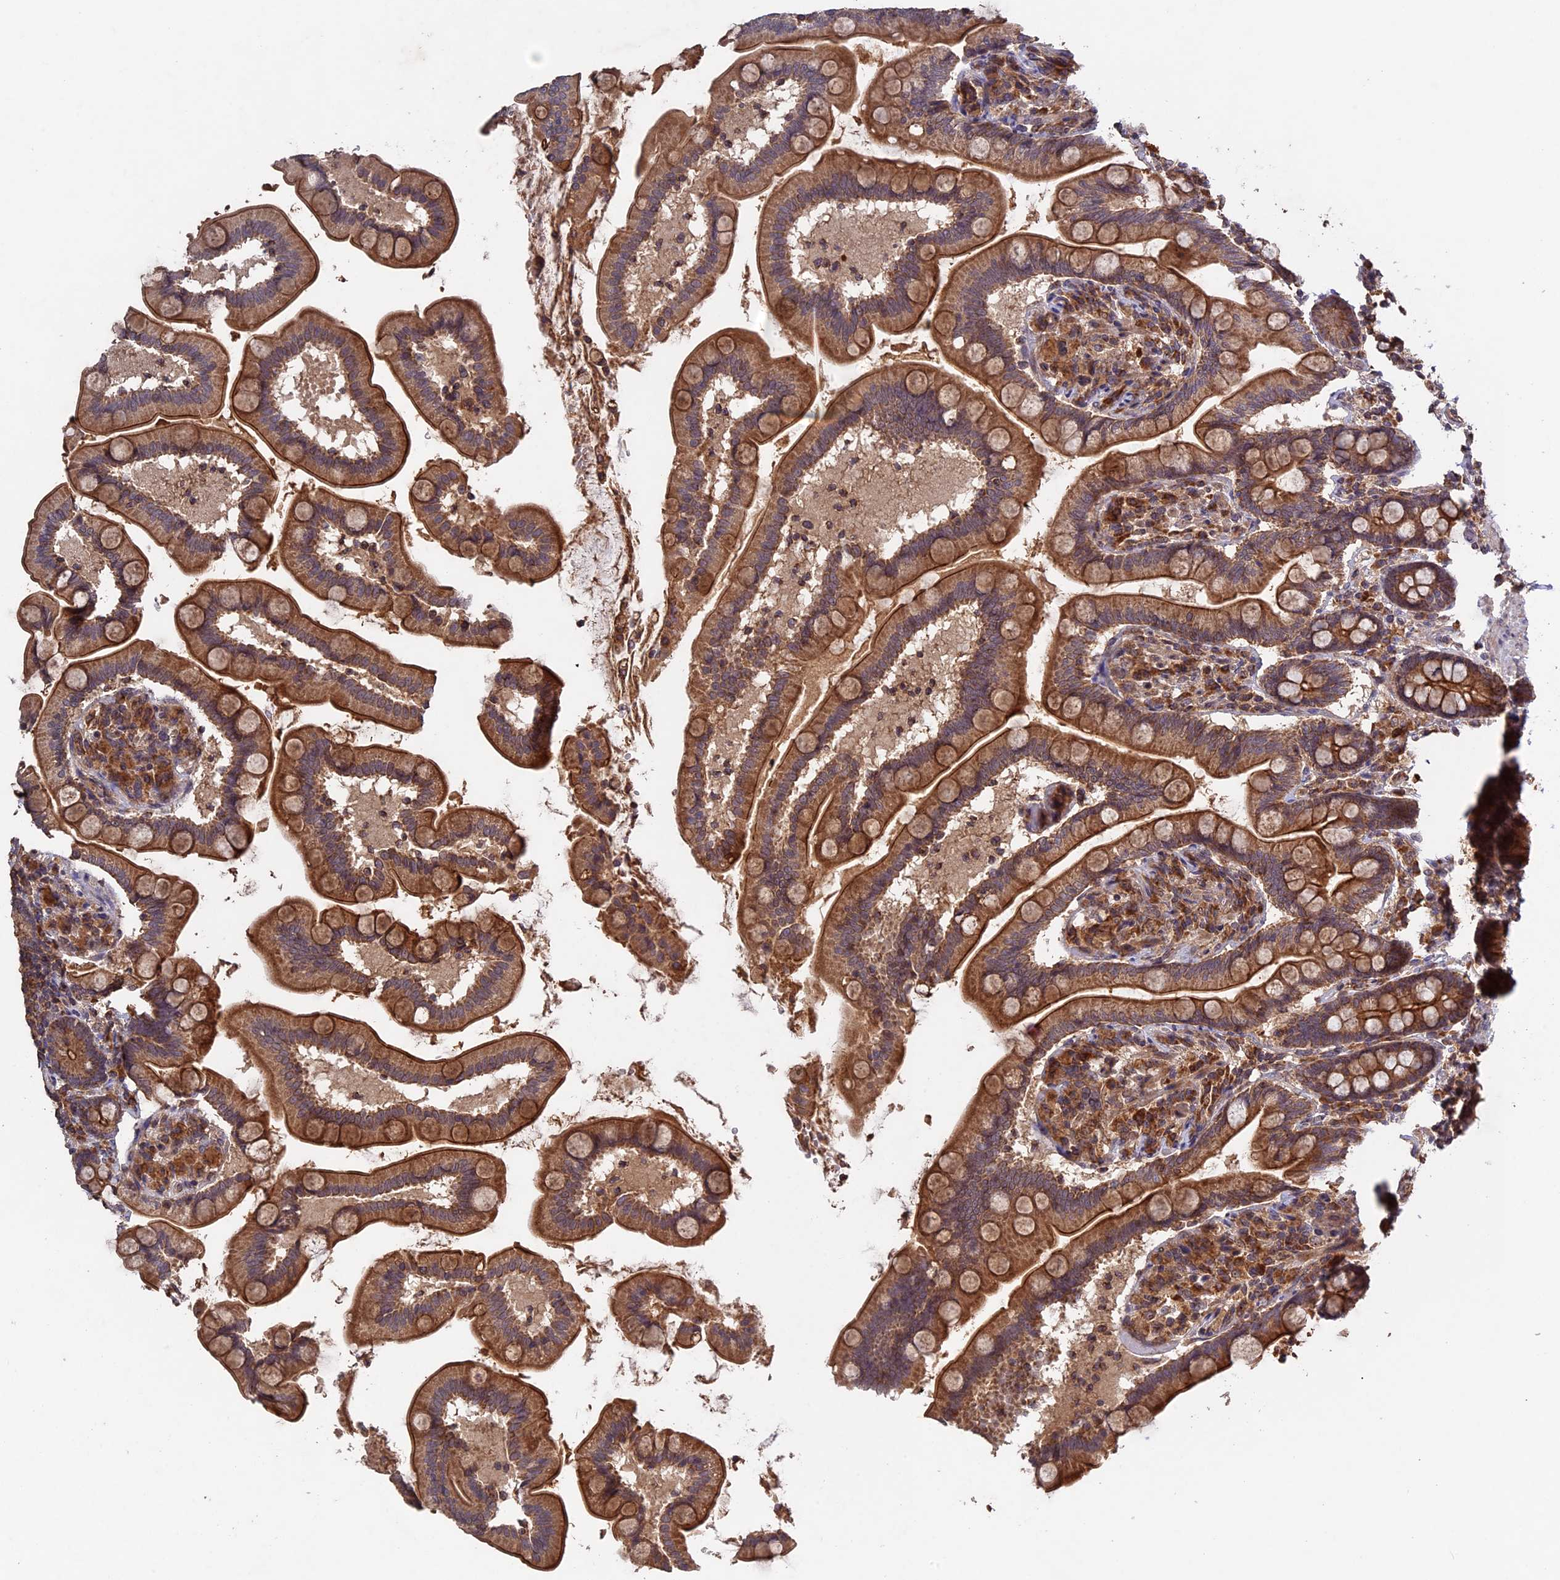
{"staining": {"intensity": "strong", "quantity": ">75%", "location": "cytoplasmic/membranous"}, "tissue": "small intestine", "cell_type": "Glandular cells", "image_type": "normal", "snomed": [{"axis": "morphology", "description": "Normal tissue, NOS"}, {"axis": "topography", "description": "Small intestine"}], "caption": "Small intestine stained with DAB immunohistochemistry (IHC) exhibits high levels of strong cytoplasmic/membranous positivity in about >75% of glandular cells.", "gene": "RAB15", "patient": {"sex": "female", "age": 64}}